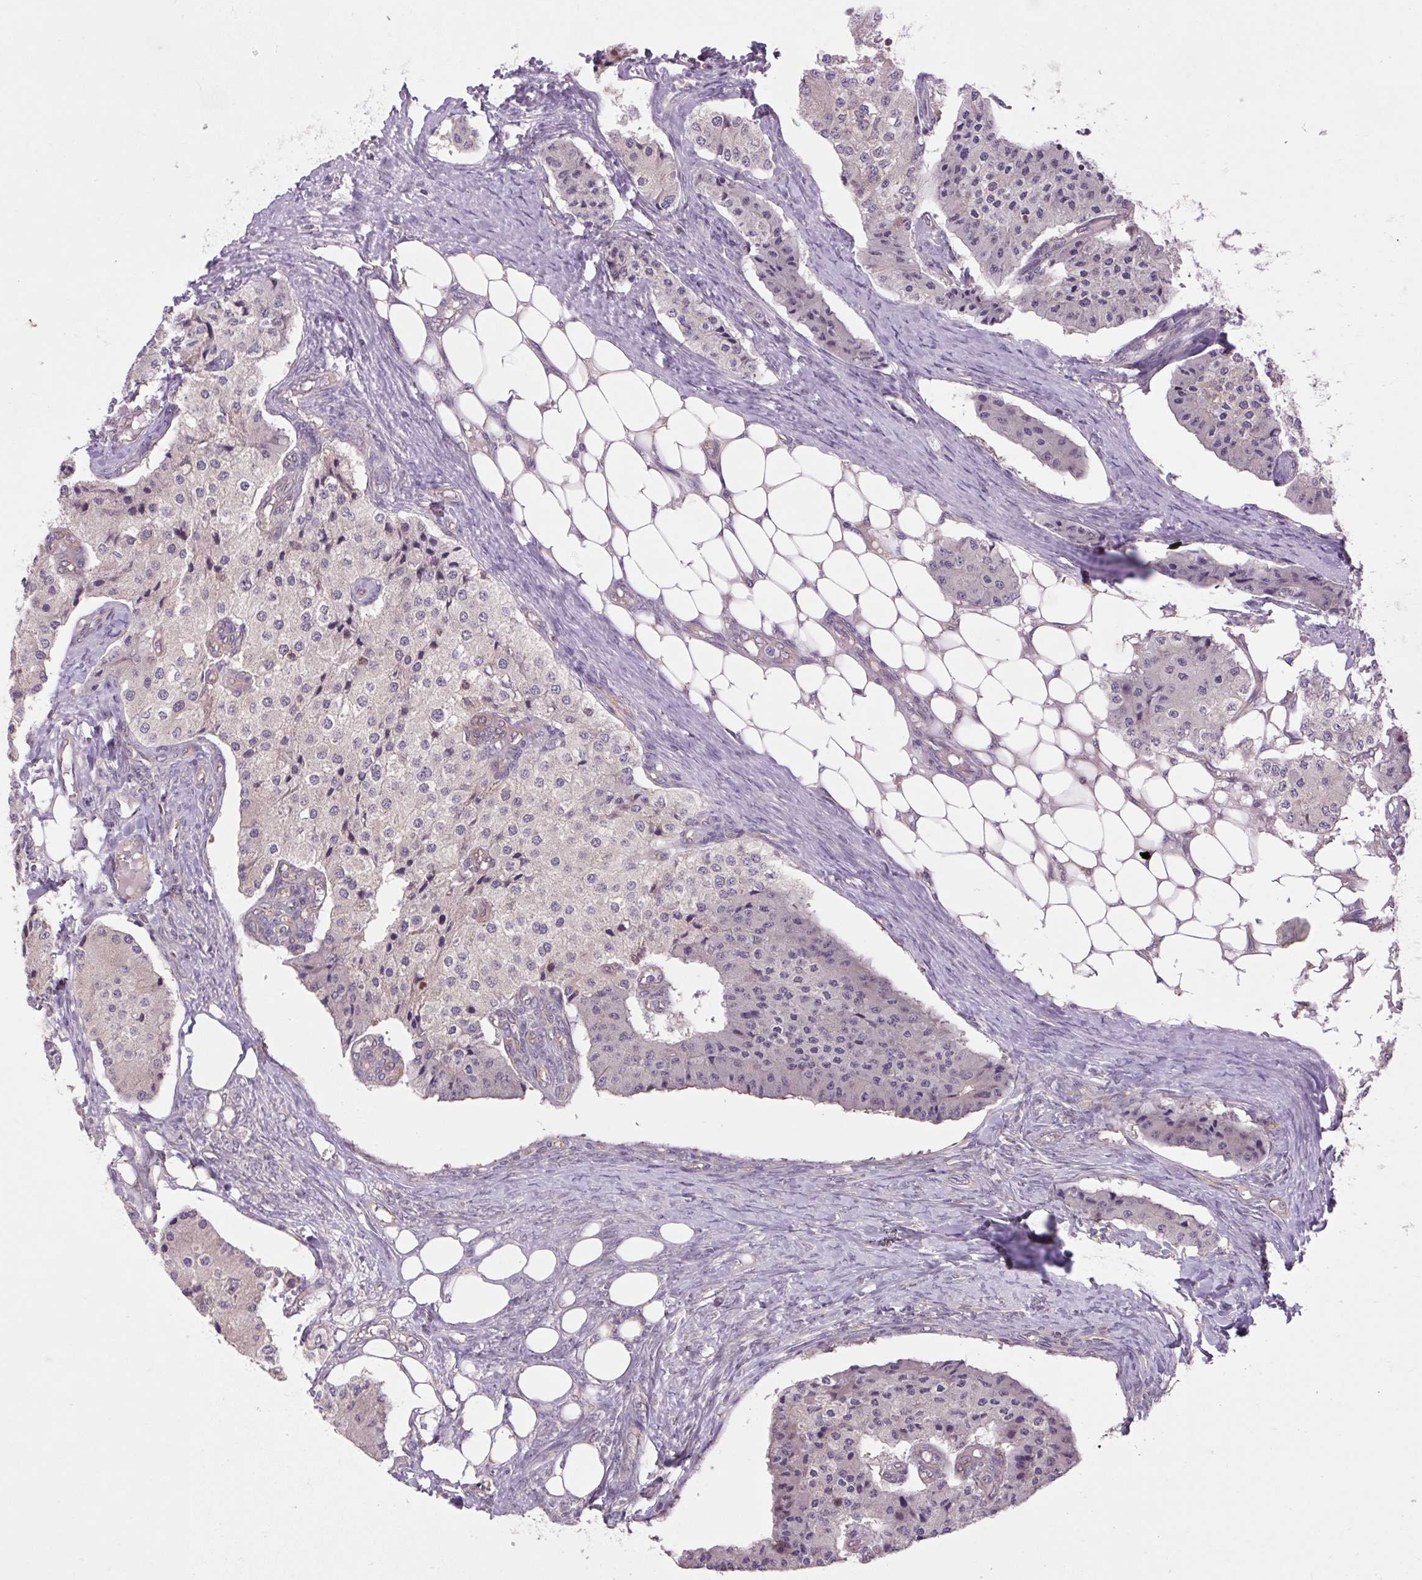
{"staining": {"intensity": "negative", "quantity": "none", "location": "none"}, "tissue": "carcinoid", "cell_type": "Tumor cells", "image_type": "cancer", "snomed": [{"axis": "morphology", "description": "Carcinoid, malignant, NOS"}, {"axis": "topography", "description": "Colon"}], "caption": "Immunohistochemical staining of carcinoid (malignant) reveals no significant expression in tumor cells. (DAB immunohistochemistry visualized using brightfield microscopy, high magnification).", "gene": "PLCG1", "patient": {"sex": "female", "age": 52}}